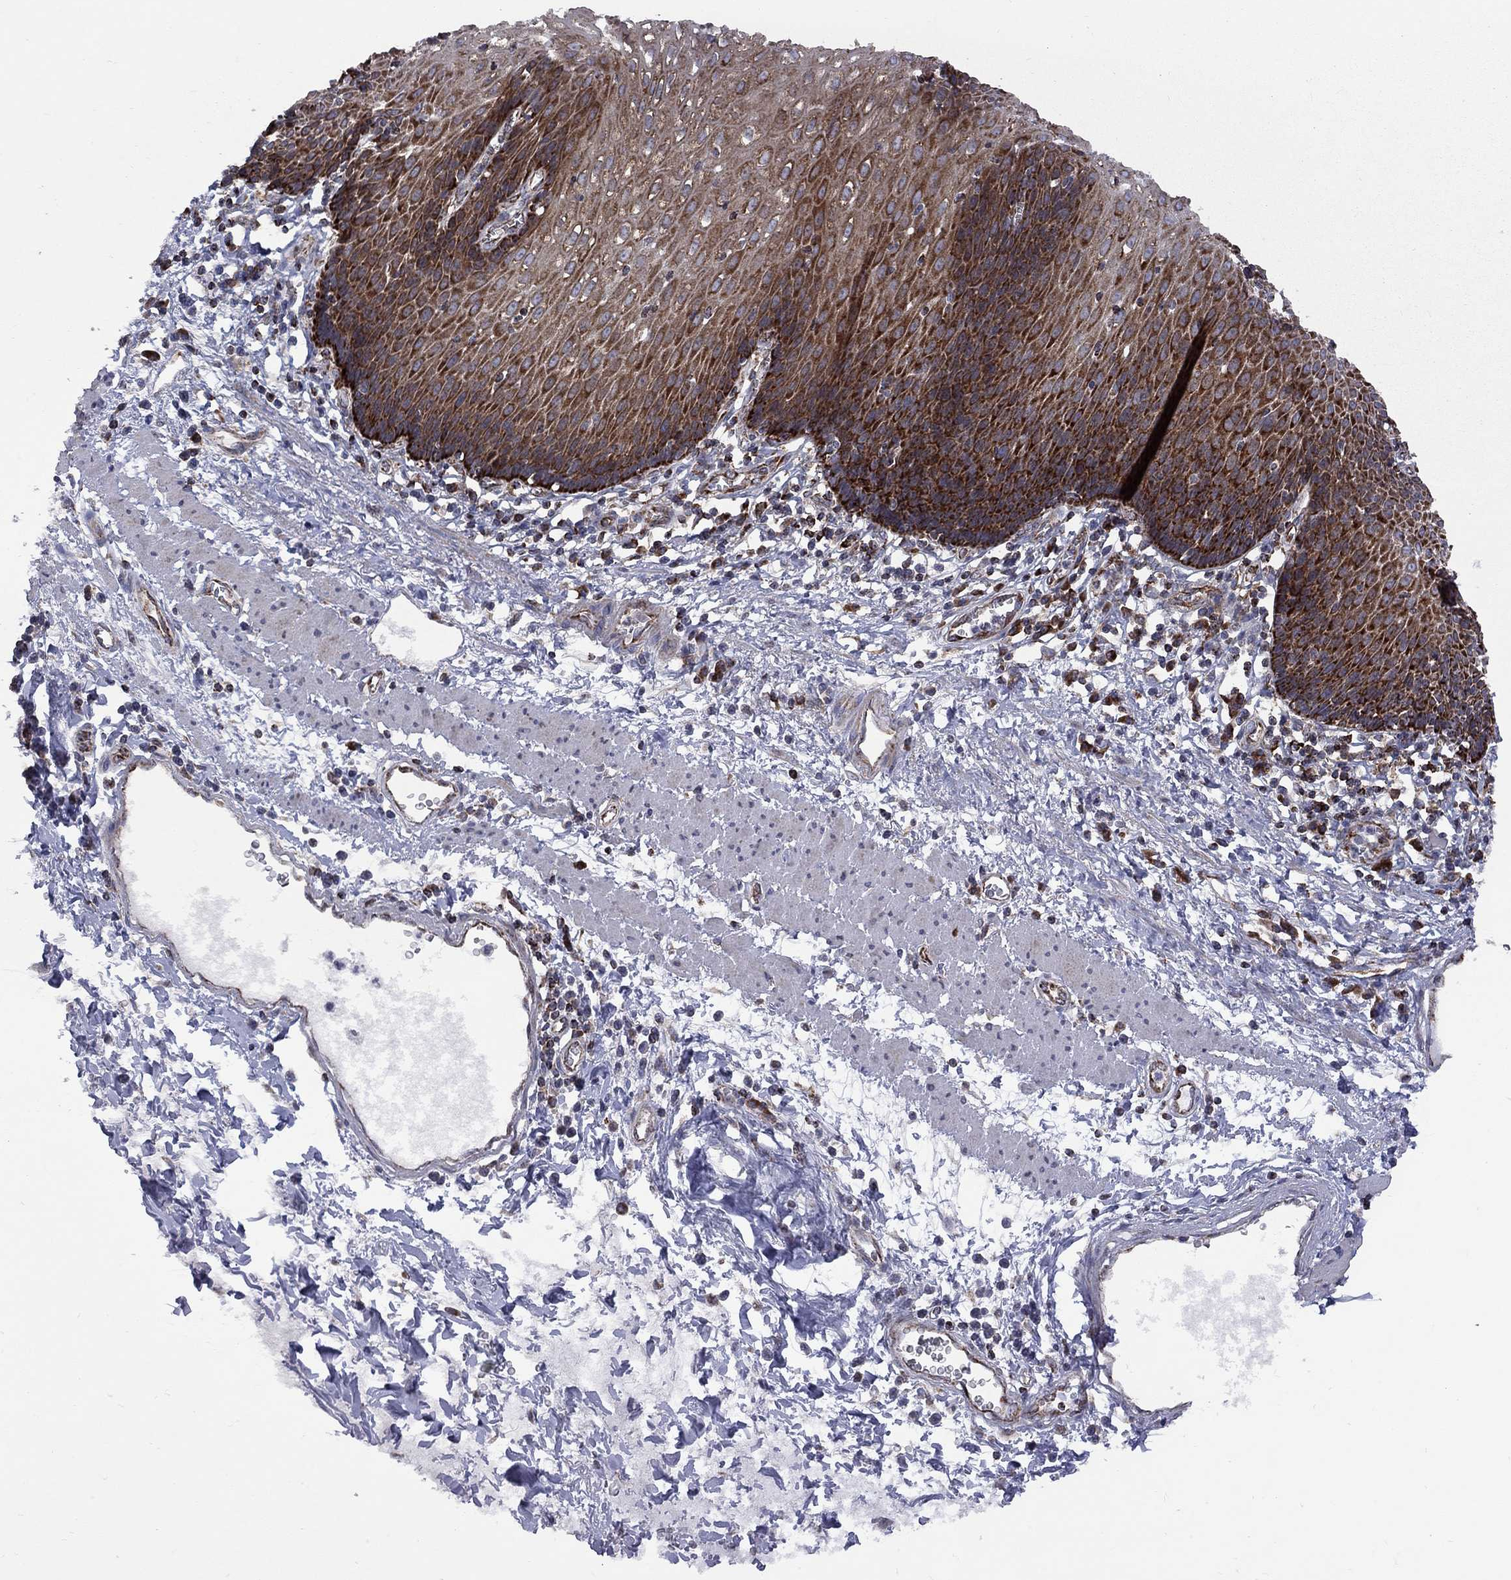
{"staining": {"intensity": "strong", "quantity": ">75%", "location": "cytoplasmic/membranous"}, "tissue": "esophagus", "cell_type": "Squamous epithelial cells", "image_type": "normal", "snomed": [{"axis": "morphology", "description": "Normal tissue, NOS"}, {"axis": "topography", "description": "Esophagus"}], "caption": "Normal esophagus reveals strong cytoplasmic/membranous staining in about >75% of squamous epithelial cells, visualized by immunohistochemistry.", "gene": "CLPTM1", "patient": {"sex": "male", "age": 57}}